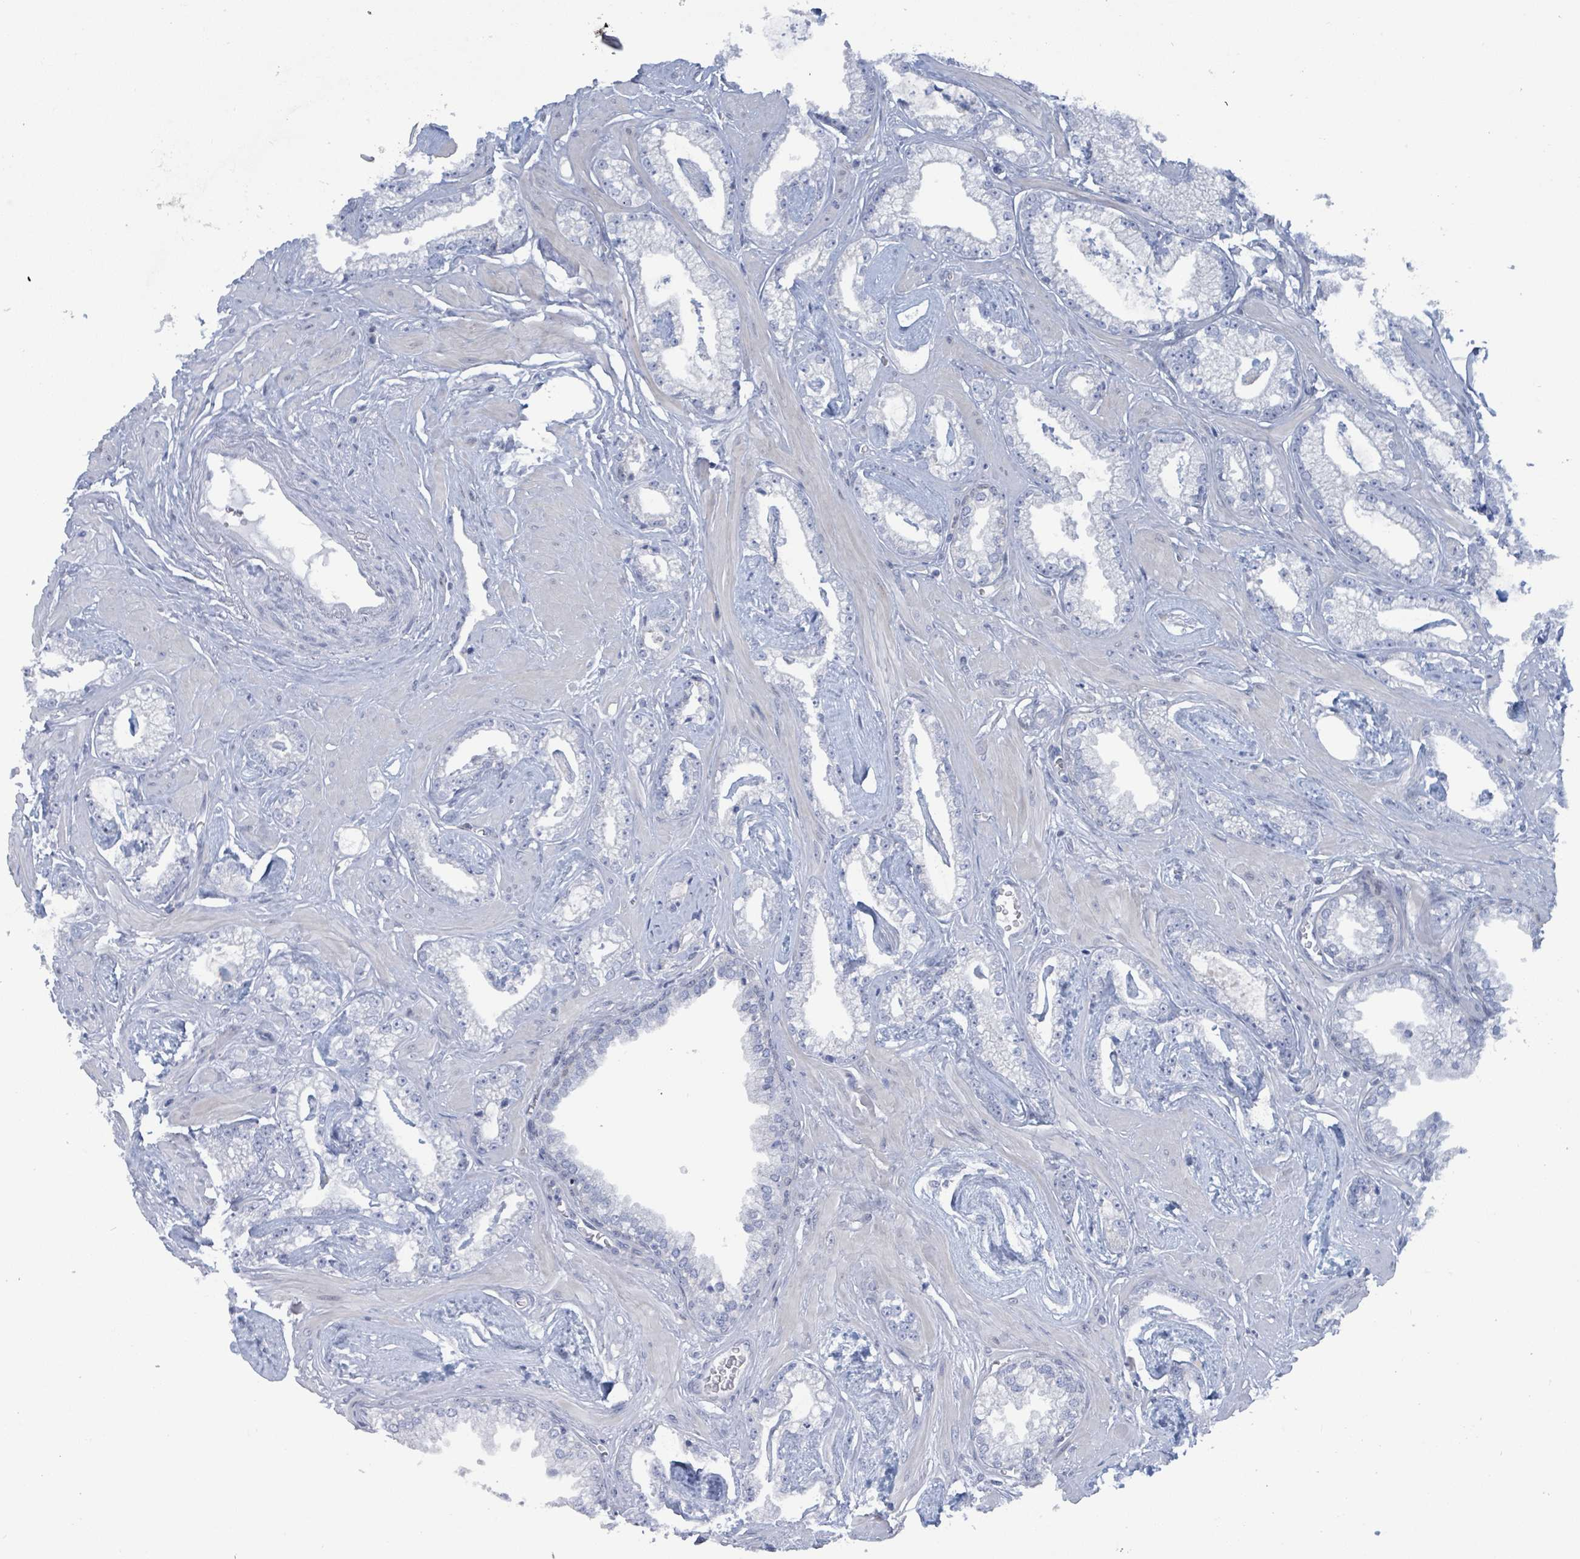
{"staining": {"intensity": "negative", "quantity": "none", "location": "none"}, "tissue": "prostate cancer", "cell_type": "Tumor cells", "image_type": "cancer", "snomed": [{"axis": "morphology", "description": "Adenocarcinoma, Low grade"}, {"axis": "topography", "description": "Prostate"}], "caption": "The IHC micrograph has no significant expression in tumor cells of low-grade adenocarcinoma (prostate) tissue.", "gene": "DGKZ", "patient": {"sex": "male", "age": 60}}